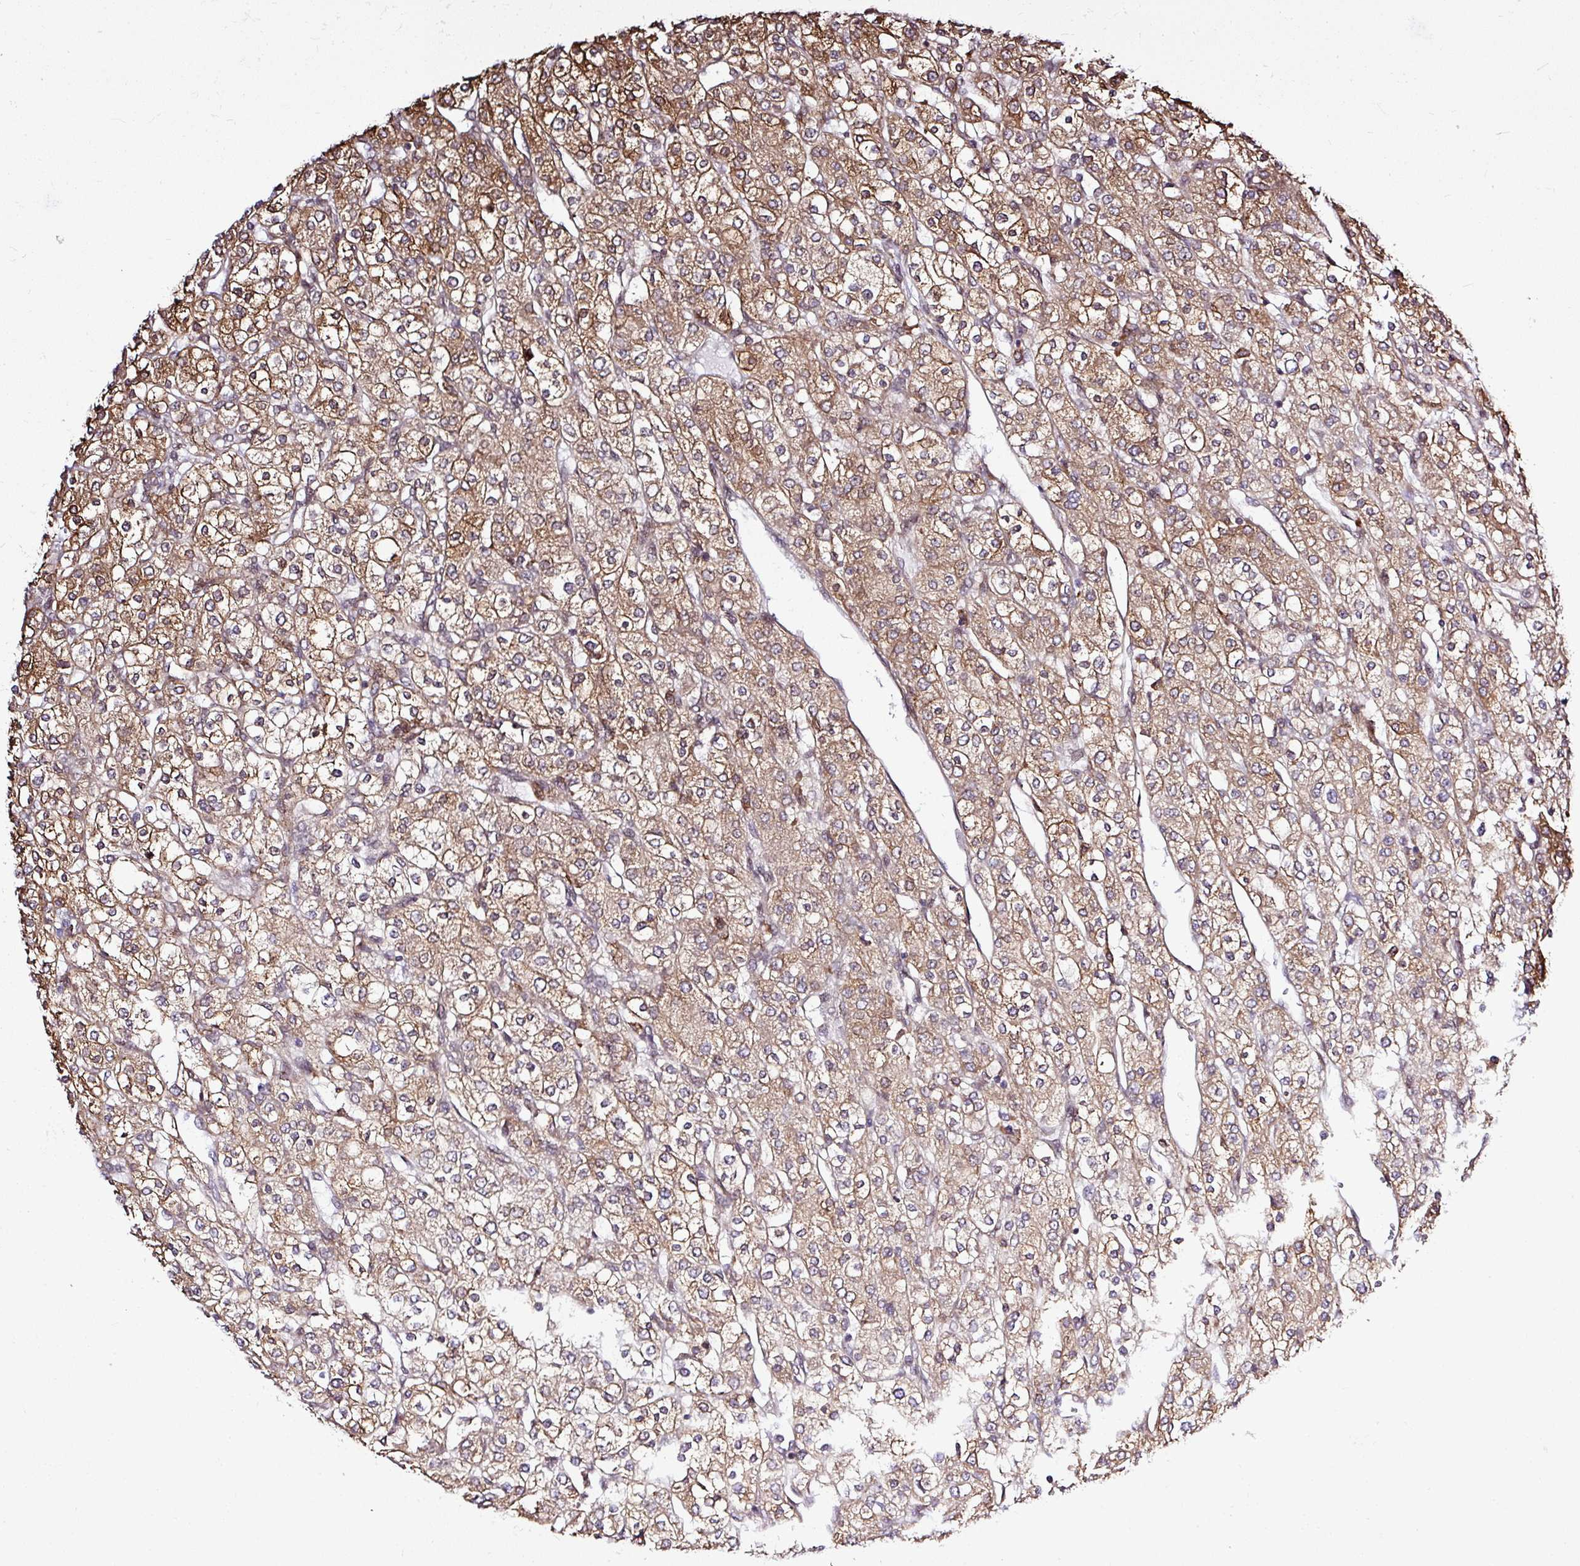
{"staining": {"intensity": "weak", "quantity": ">75%", "location": "cytoplasmic/membranous"}, "tissue": "renal cancer", "cell_type": "Tumor cells", "image_type": "cancer", "snomed": [{"axis": "morphology", "description": "Adenocarcinoma, NOS"}, {"axis": "topography", "description": "Kidney"}], "caption": "Tumor cells reveal low levels of weak cytoplasmic/membranous positivity in approximately >75% of cells in adenocarcinoma (renal).", "gene": "FAM153A", "patient": {"sex": "male", "age": 80}}